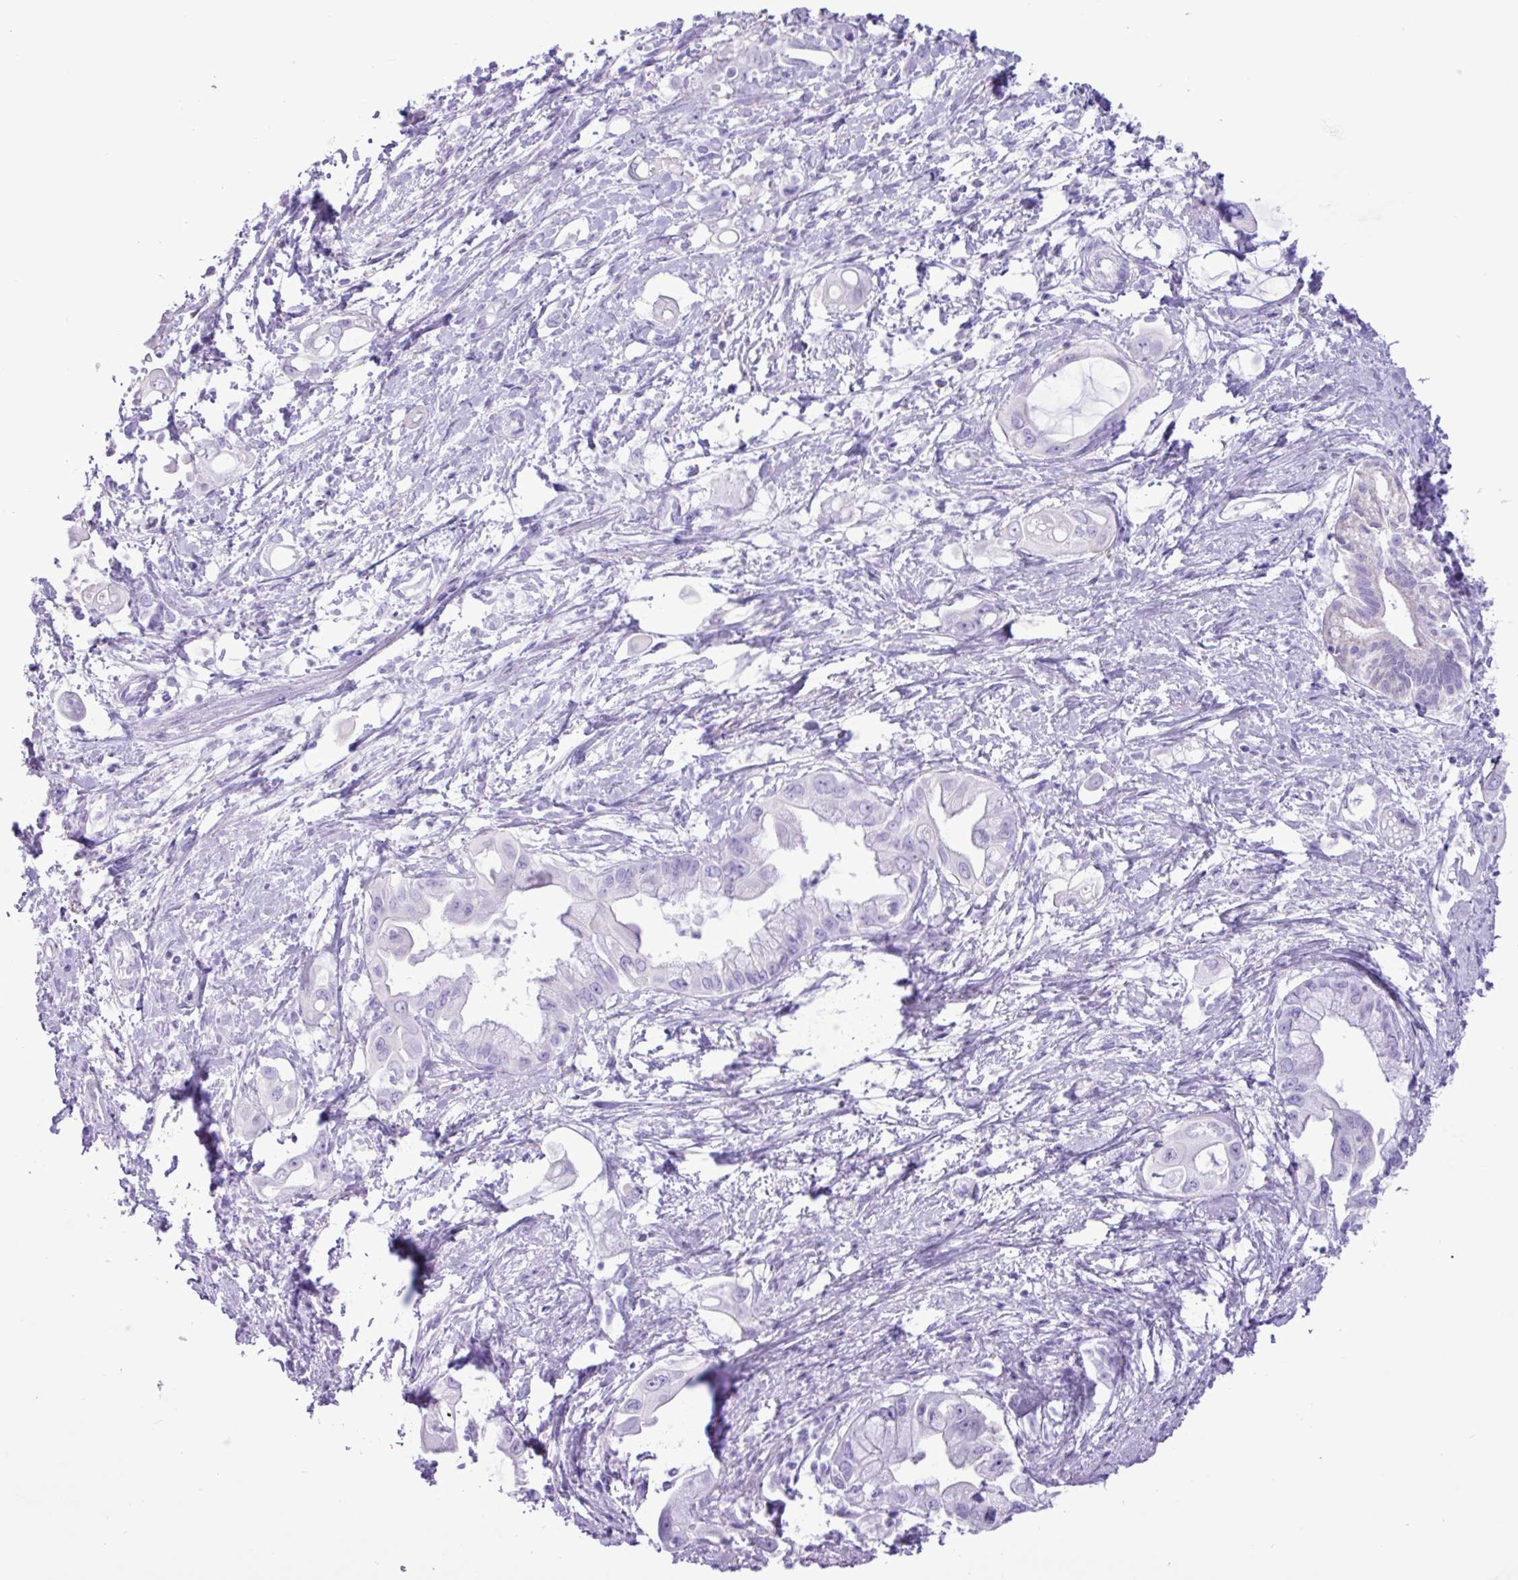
{"staining": {"intensity": "negative", "quantity": "none", "location": "none"}, "tissue": "pancreatic cancer", "cell_type": "Tumor cells", "image_type": "cancer", "snomed": [{"axis": "morphology", "description": "Adenocarcinoma, NOS"}, {"axis": "topography", "description": "Pancreas"}], "caption": "IHC of adenocarcinoma (pancreatic) demonstrates no staining in tumor cells.", "gene": "CKMT2", "patient": {"sex": "male", "age": 61}}